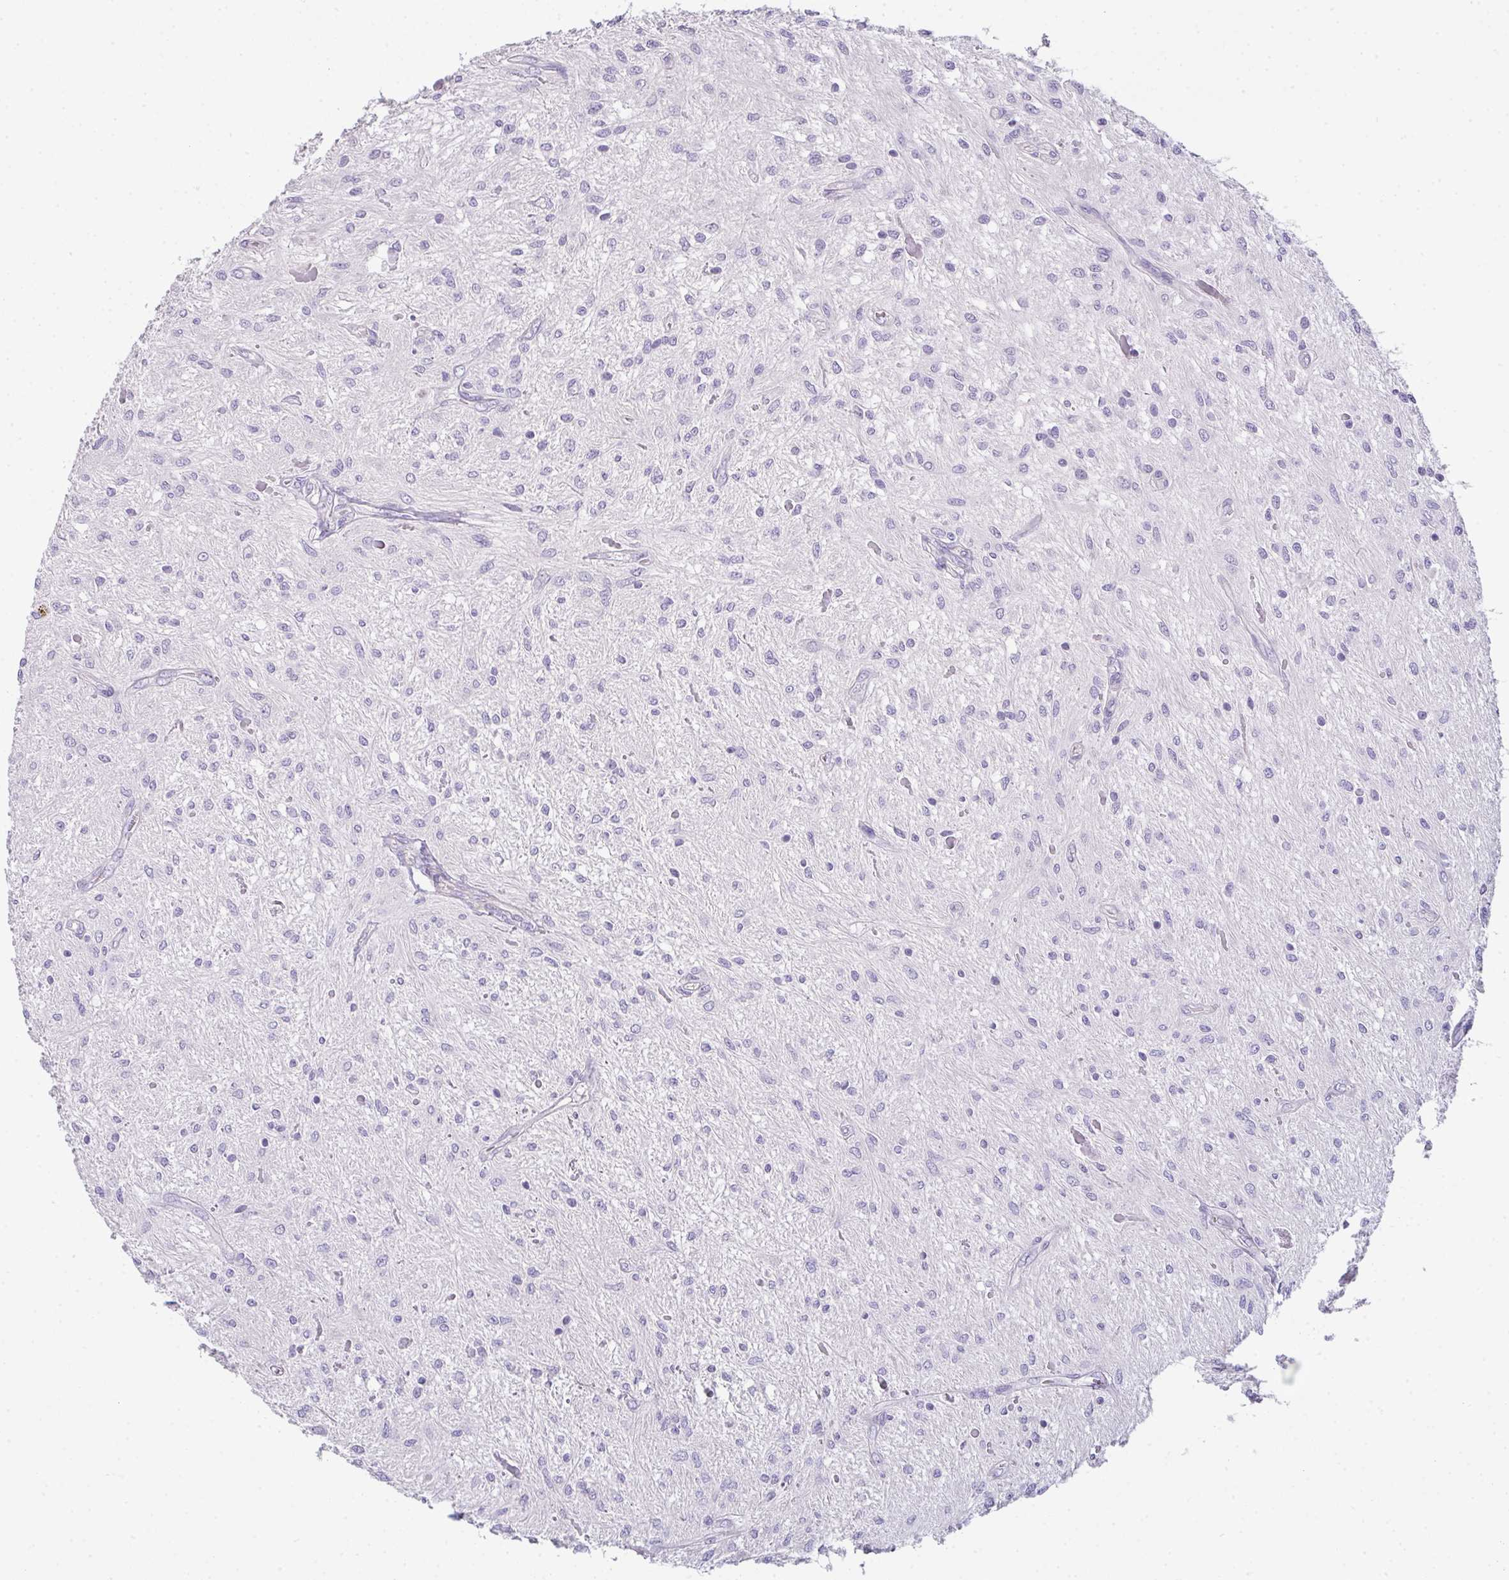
{"staining": {"intensity": "negative", "quantity": "none", "location": "none"}, "tissue": "glioma", "cell_type": "Tumor cells", "image_type": "cancer", "snomed": [{"axis": "morphology", "description": "Glioma, malignant, Low grade"}, {"axis": "topography", "description": "Cerebellum"}], "caption": "An image of human malignant glioma (low-grade) is negative for staining in tumor cells.", "gene": "FILIP1", "patient": {"sex": "female", "age": 14}}